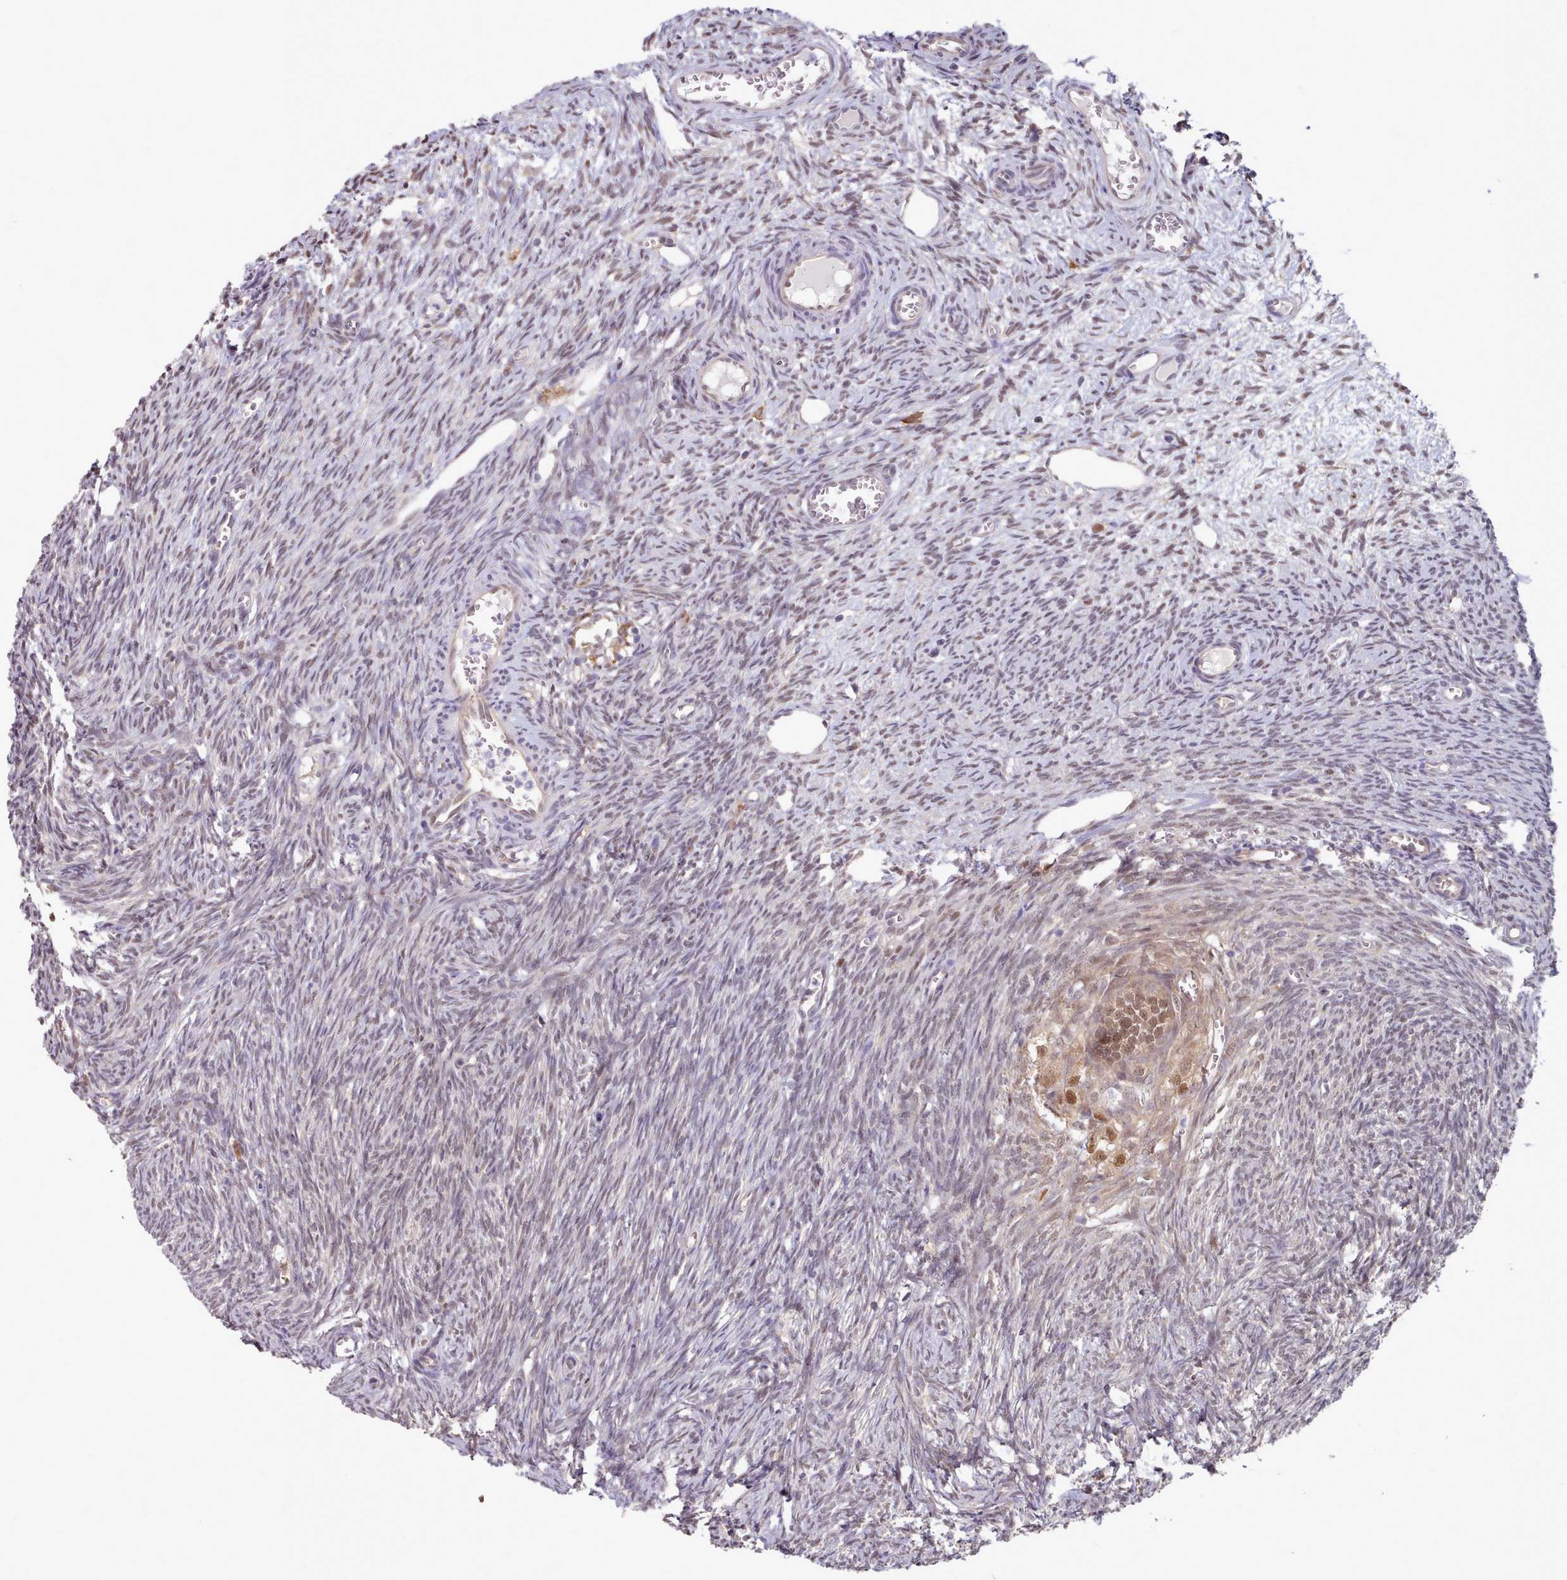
{"staining": {"intensity": "weak", "quantity": "25%-75%", "location": "nuclear"}, "tissue": "ovary", "cell_type": "Ovarian stroma cells", "image_type": "normal", "snomed": [{"axis": "morphology", "description": "Normal tissue, NOS"}, {"axis": "topography", "description": "Ovary"}], "caption": "Ovarian stroma cells exhibit low levels of weak nuclear expression in approximately 25%-75% of cells in normal human ovary.", "gene": "CES3", "patient": {"sex": "female", "age": 44}}